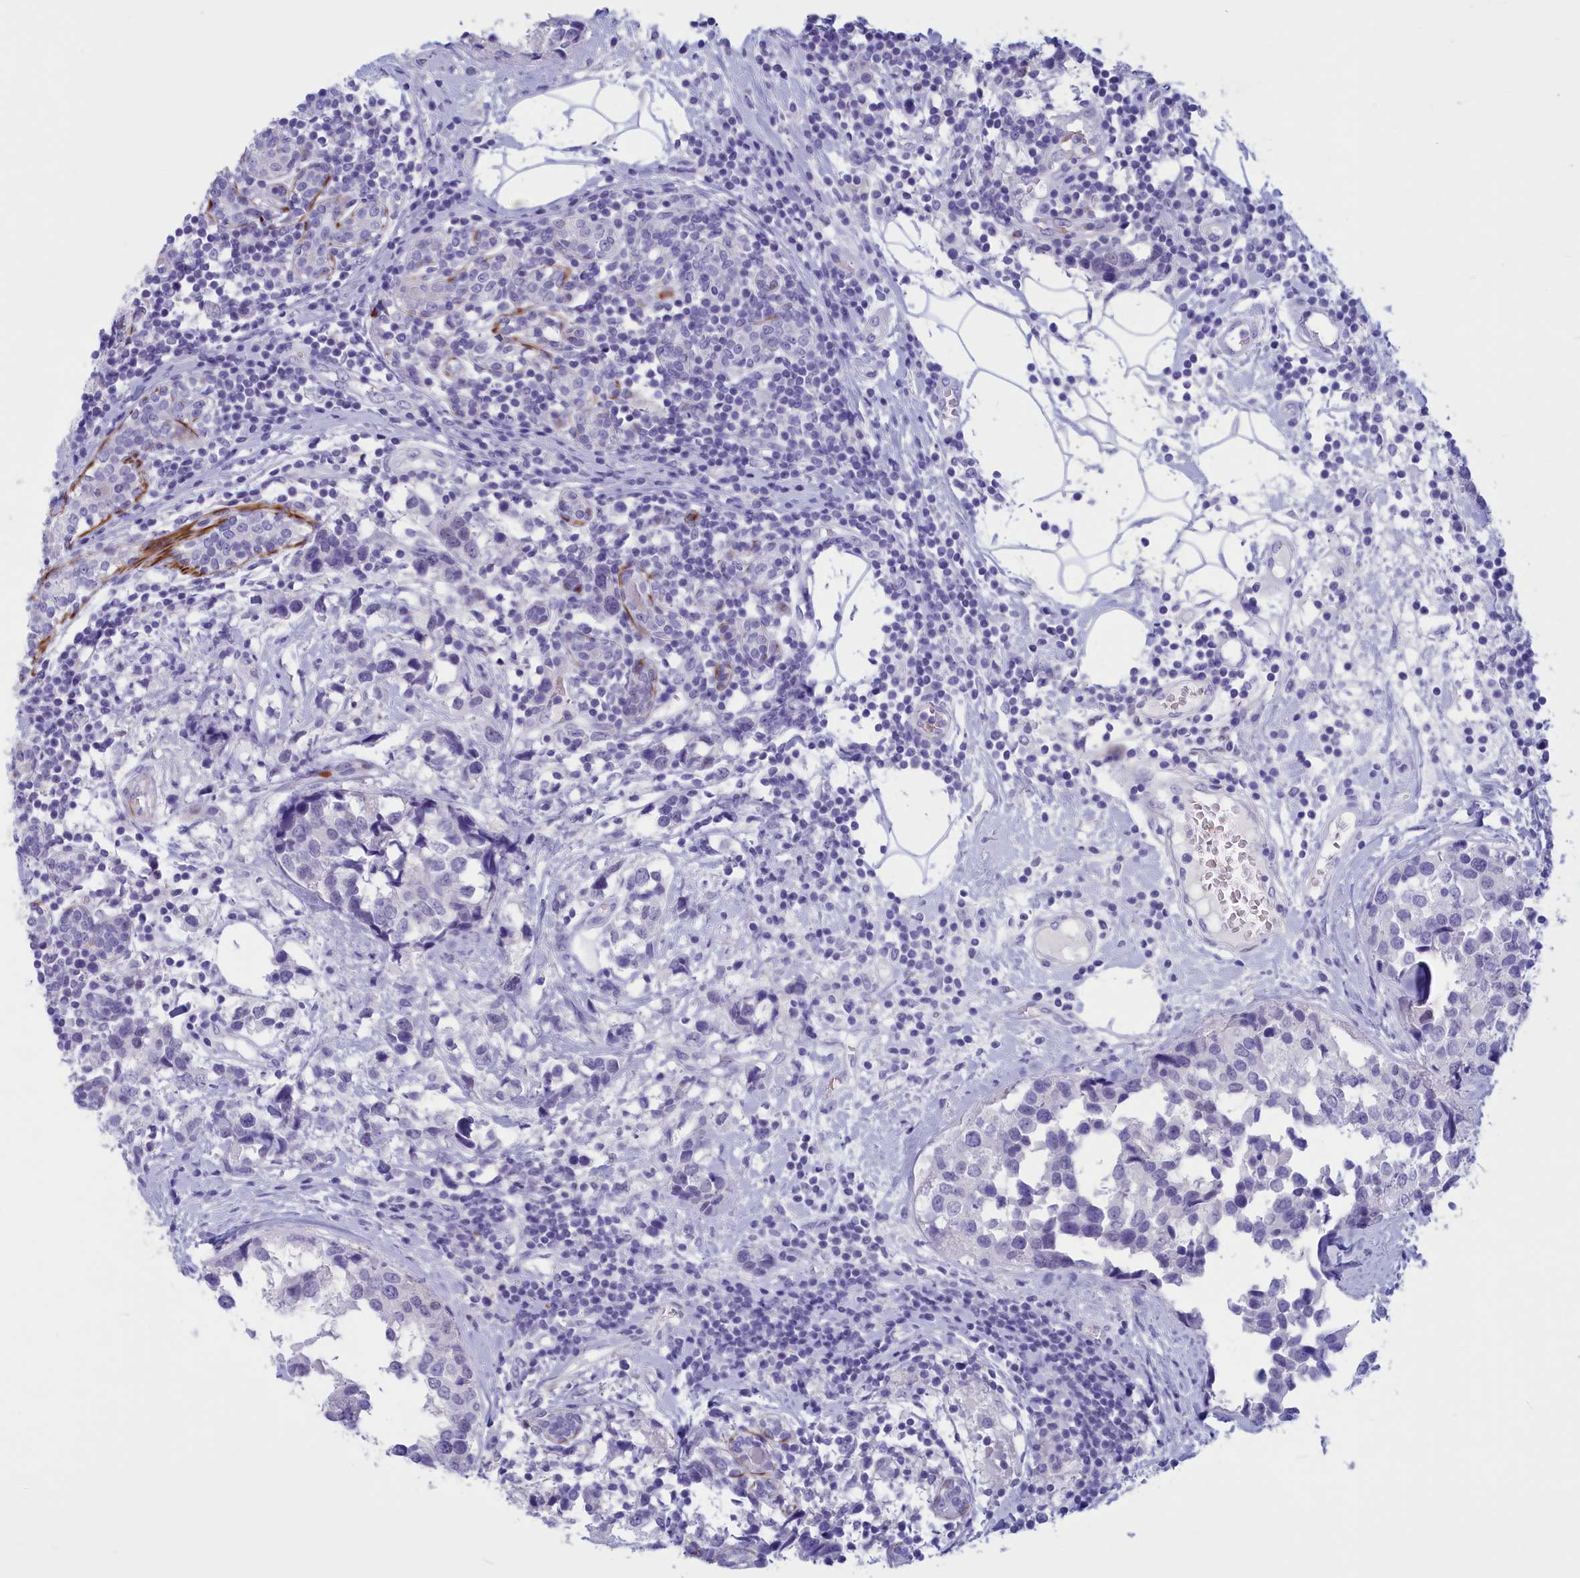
{"staining": {"intensity": "negative", "quantity": "none", "location": "none"}, "tissue": "breast cancer", "cell_type": "Tumor cells", "image_type": "cancer", "snomed": [{"axis": "morphology", "description": "Lobular carcinoma"}, {"axis": "topography", "description": "Breast"}], "caption": "This is an immunohistochemistry photomicrograph of human lobular carcinoma (breast). There is no staining in tumor cells.", "gene": "GAPDHS", "patient": {"sex": "female", "age": 59}}